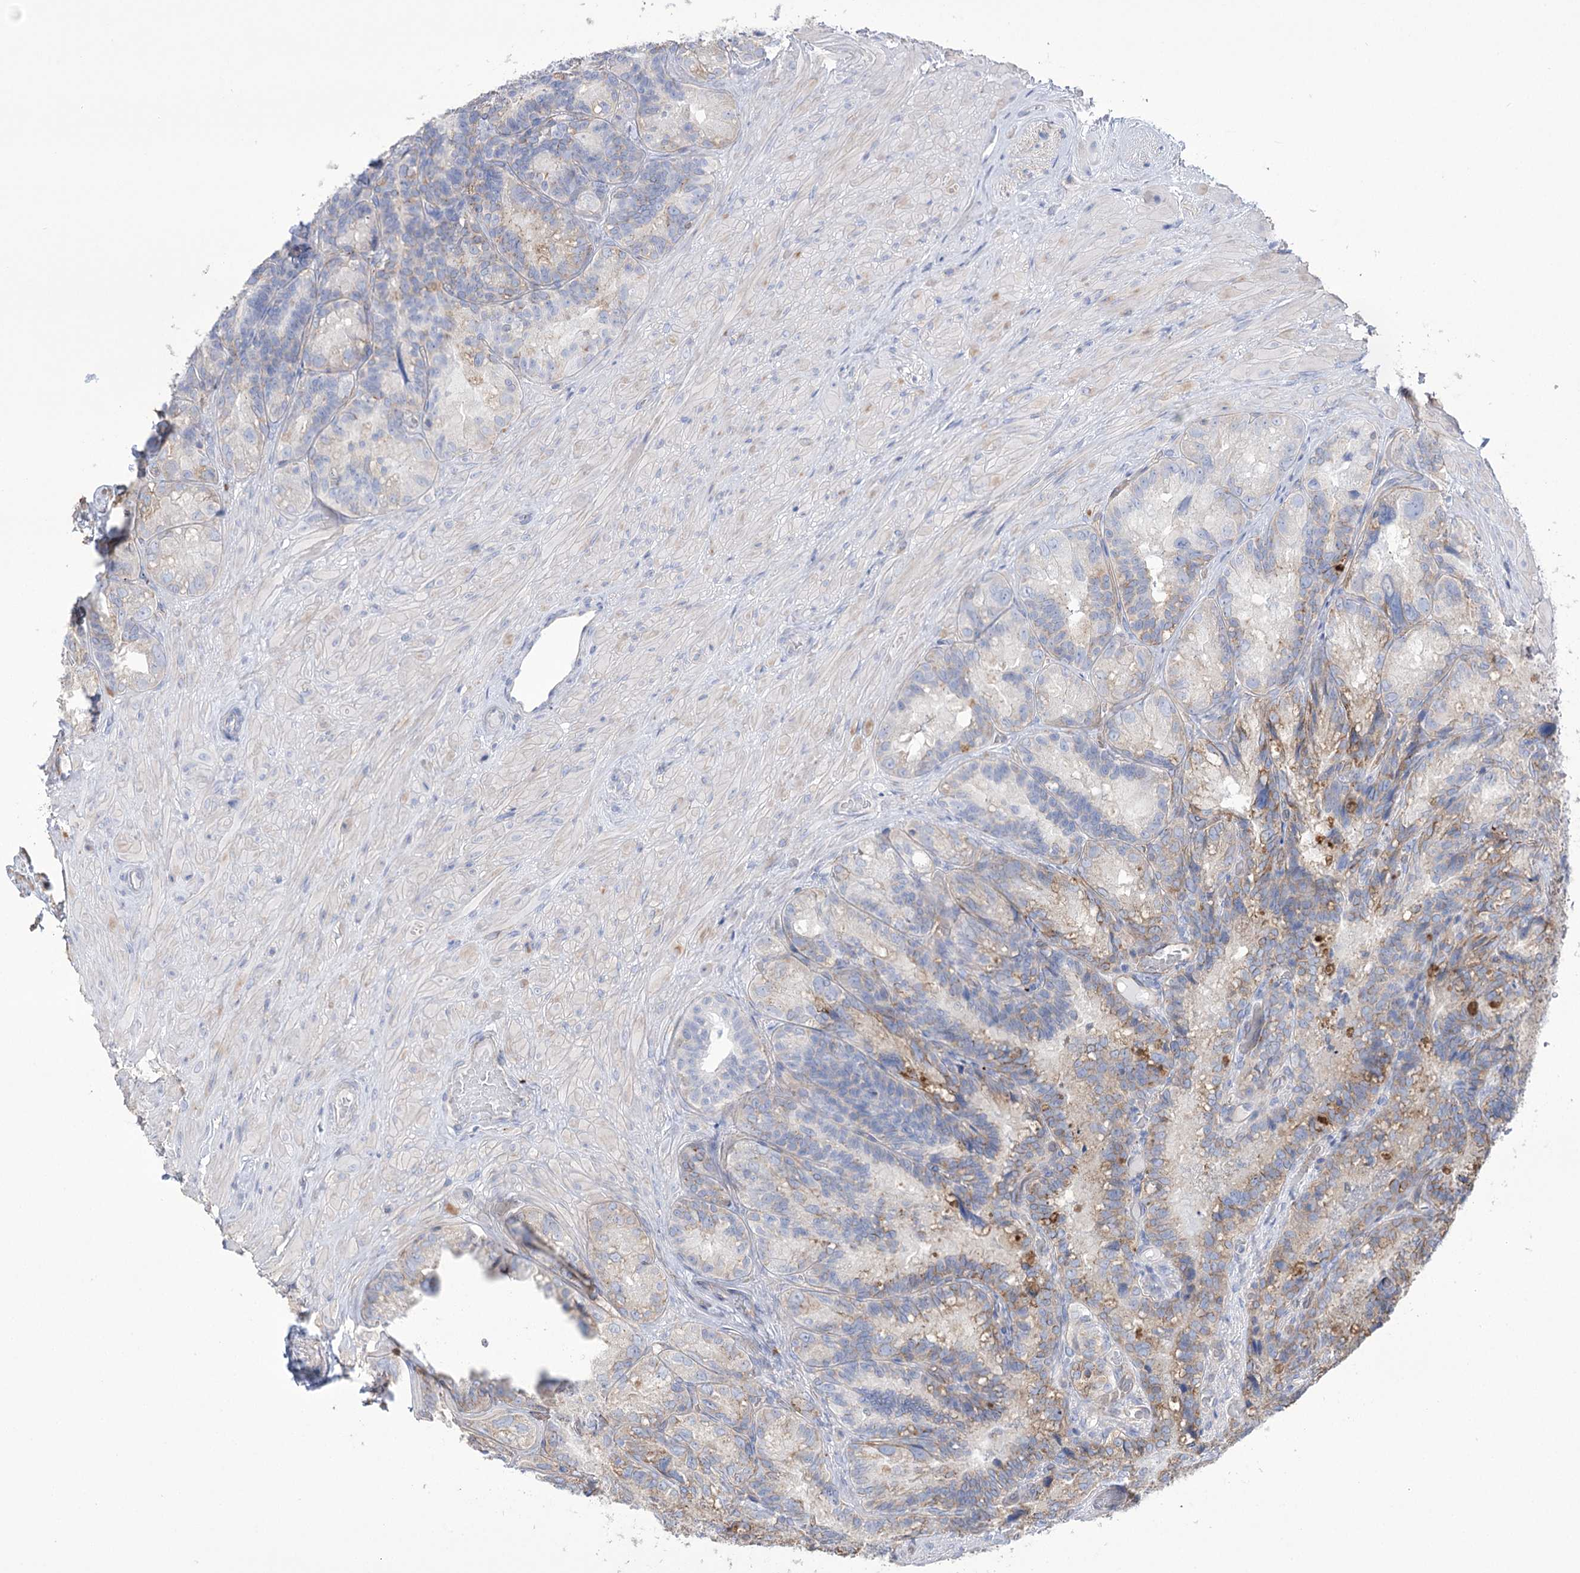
{"staining": {"intensity": "moderate", "quantity": "25%-75%", "location": "cytoplasmic/membranous"}, "tissue": "seminal vesicle", "cell_type": "Glandular cells", "image_type": "normal", "snomed": [{"axis": "morphology", "description": "Normal tissue, NOS"}, {"axis": "topography", "description": "Seminal veicle"}], "caption": "The image demonstrates immunohistochemical staining of normal seminal vesicle. There is moderate cytoplasmic/membranous expression is present in approximately 25%-75% of glandular cells.", "gene": "FAM216A", "patient": {"sex": "male", "age": 60}}